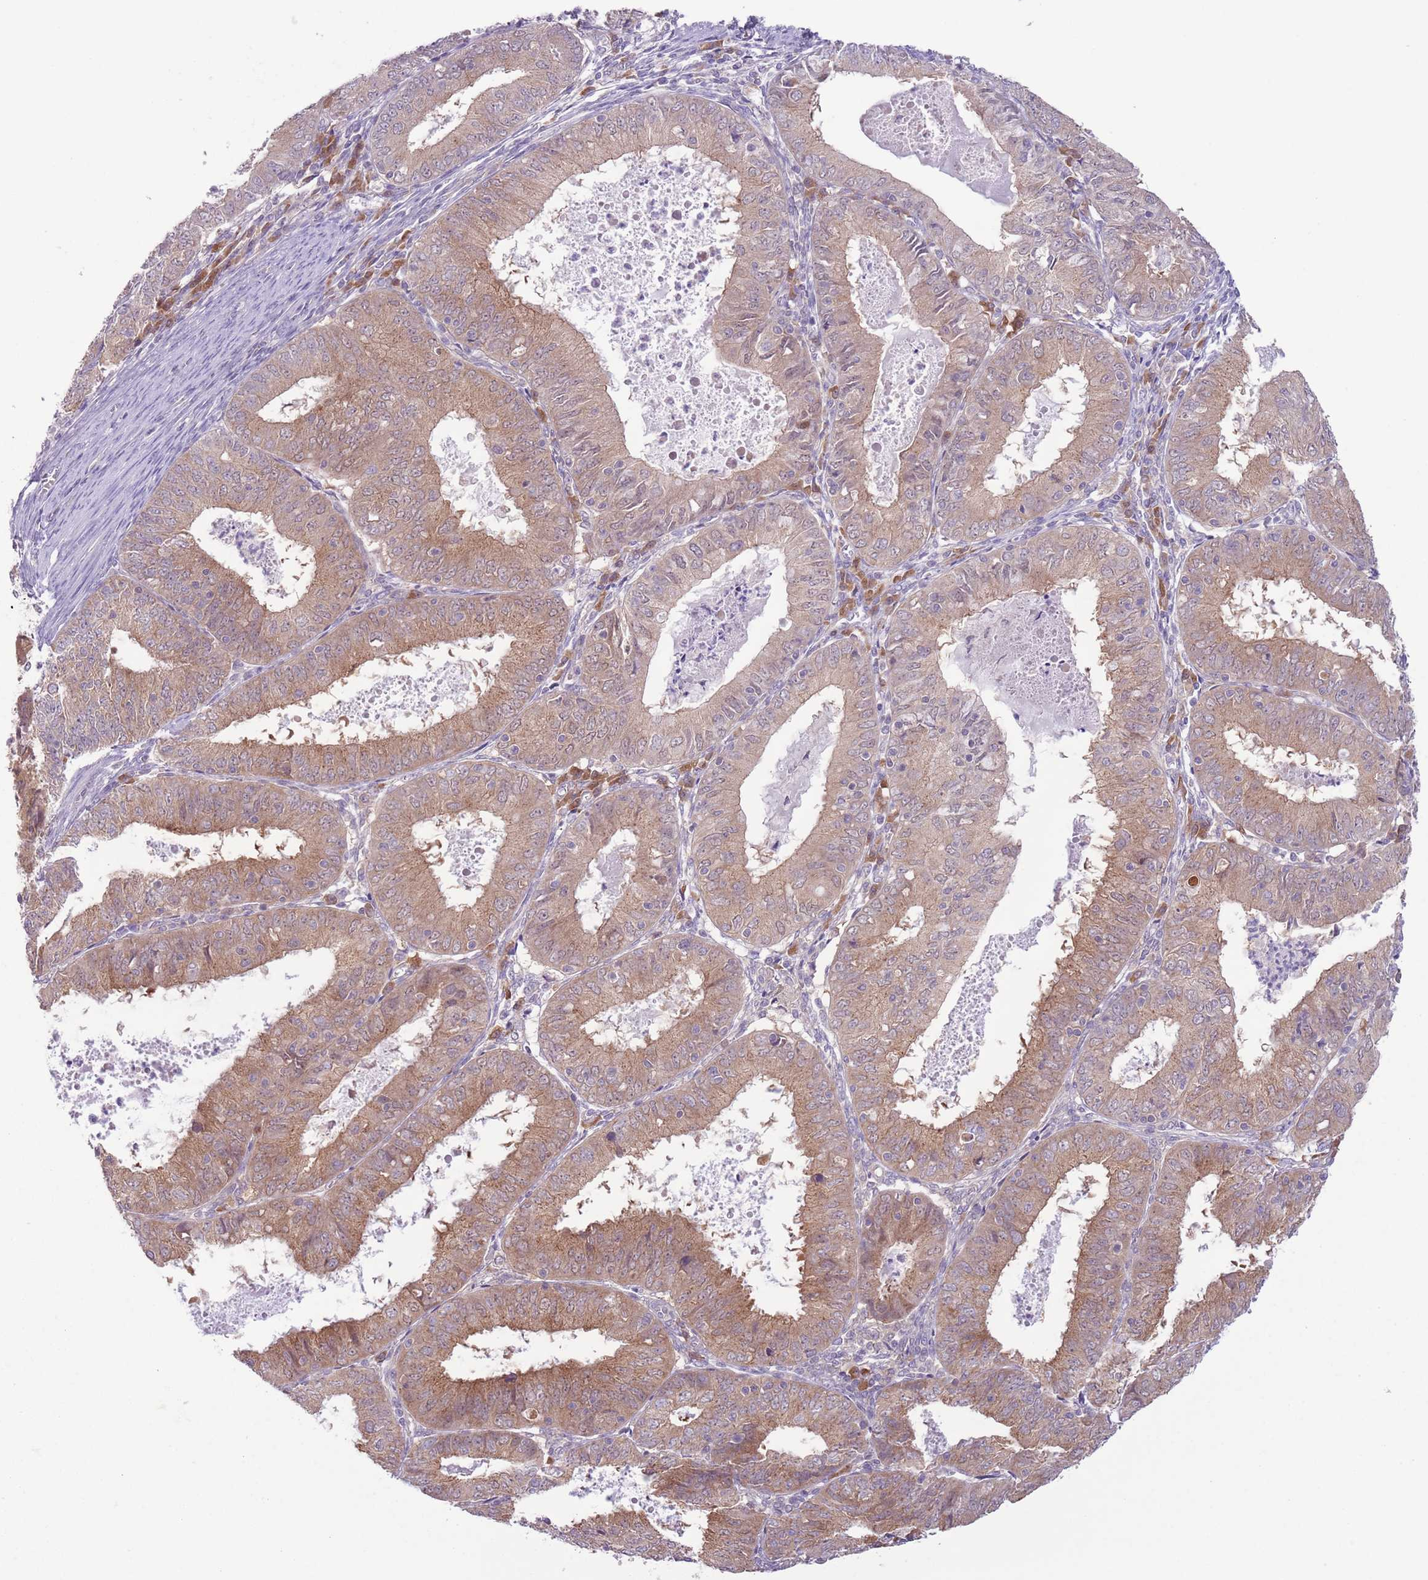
{"staining": {"intensity": "moderate", "quantity": ">75%", "location": "cytoplasmic/membranous"}, "tissue": "endometrial cancer", "cell_type": "Tumor cells", "image_type": "cancer", "snomed": [{"axis": "morphology", "description": "Adenocarcinoma, NOS"}, {"axis": "topography", "description": "Endometrium"}], "caption": "DAB (3,3'-diaminobenzidine) immunohistochemical staining of endometrial cancer shows moderate cytoplasmic/membranous protein expression in approximately >75% of tumor cells.", "gene": "COPE", "patient": {"sex": "female", "age": 57}}